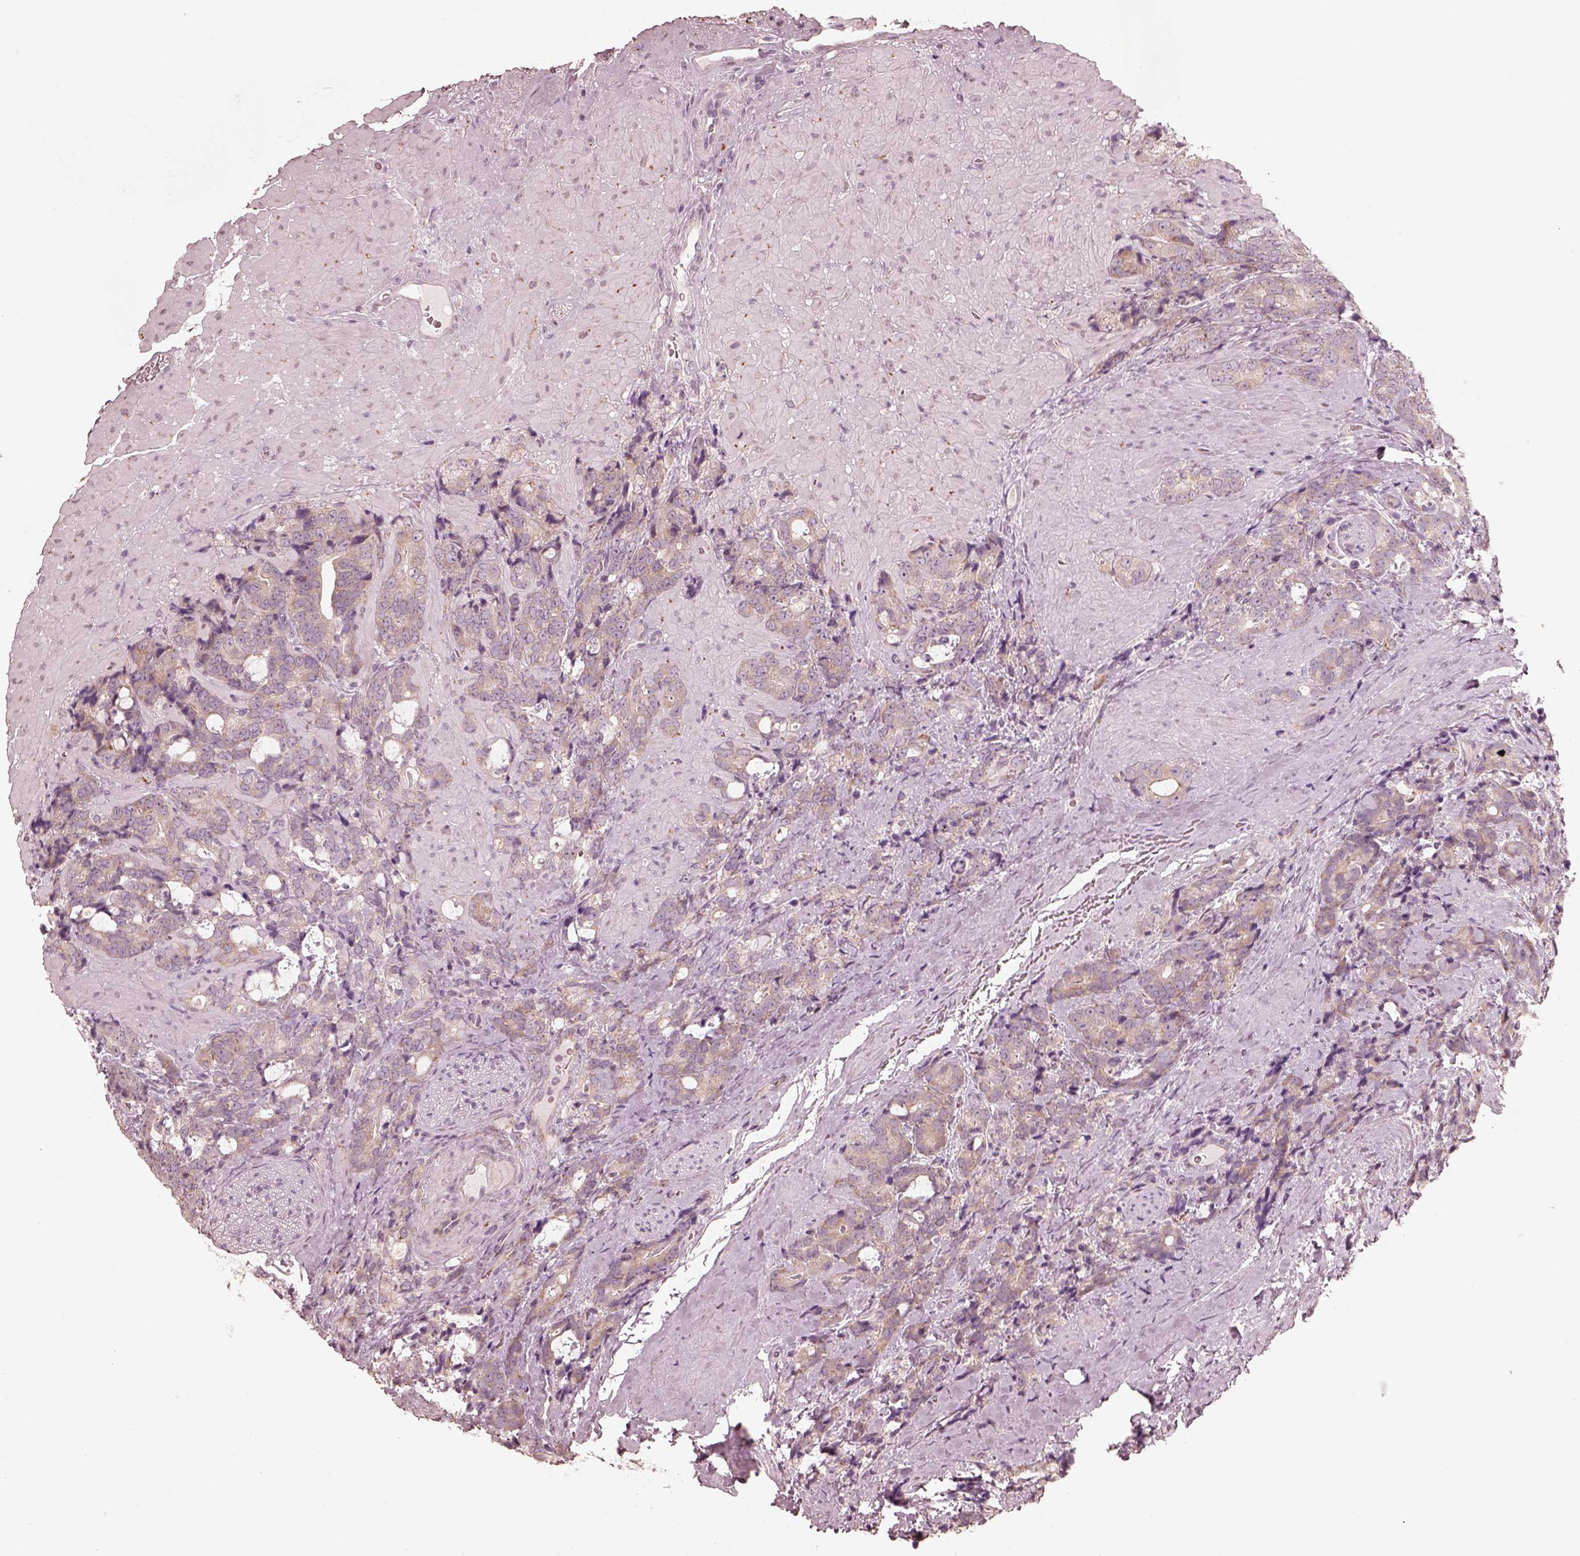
{"staining": {"intensity": "weak", "quantity": "25%-75%", "location": "cytoplasmic/membranous"}, "tissue": "prostate cancer", "cell_type": "Tumor cells", "image_type": "cancer", "snomed": [{"axis": "morphology", "description": "Adenocarcinoma, High grade"}, {"axis": "topography", "description": "Prostate"}], "caption": "High-power microscopy captured an immunohistochemistry (IHC) micrograph of prostate cancer, revealing weak cytoplasmic/membranous staining in about 25%-75% of tumor cells. (Brightfield microscopy of DAB IHC at high magnification).", "gene": "RAB3C", "patient": {"sex": "male", "age": 74}}